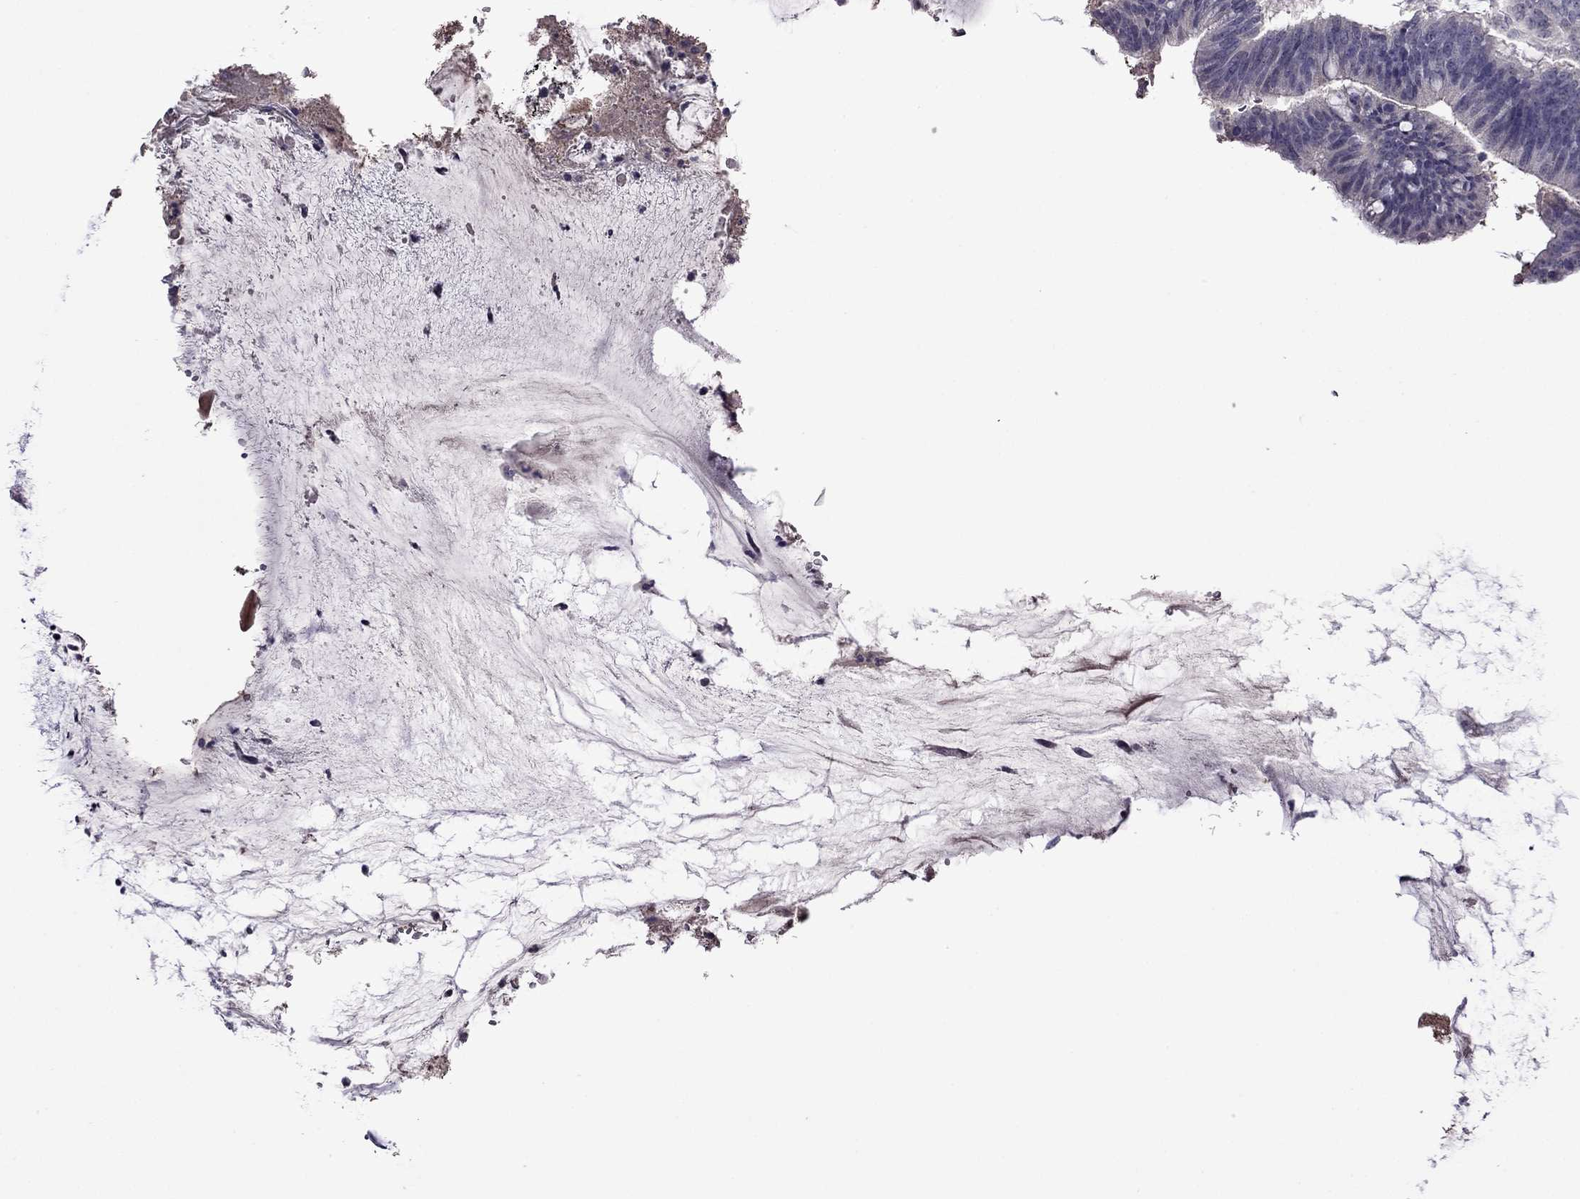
{"staining": {"intensity": "negative", "quantity": "none", "location": "none"}, "tissue": "colorectal cancer", "cell_type": "Tumor cells", "image_type": "cancer", "snomed": [{"axis": "morphology", "description": "Adenocarcinoma, NOS"}, {"axis": "topography", "description": "Colon"}], "caption": "Tumor cells show no significant protein expression in colorectal cancer.", "gene": "STAR", "patient": {"sex": "female", "age": 43}}